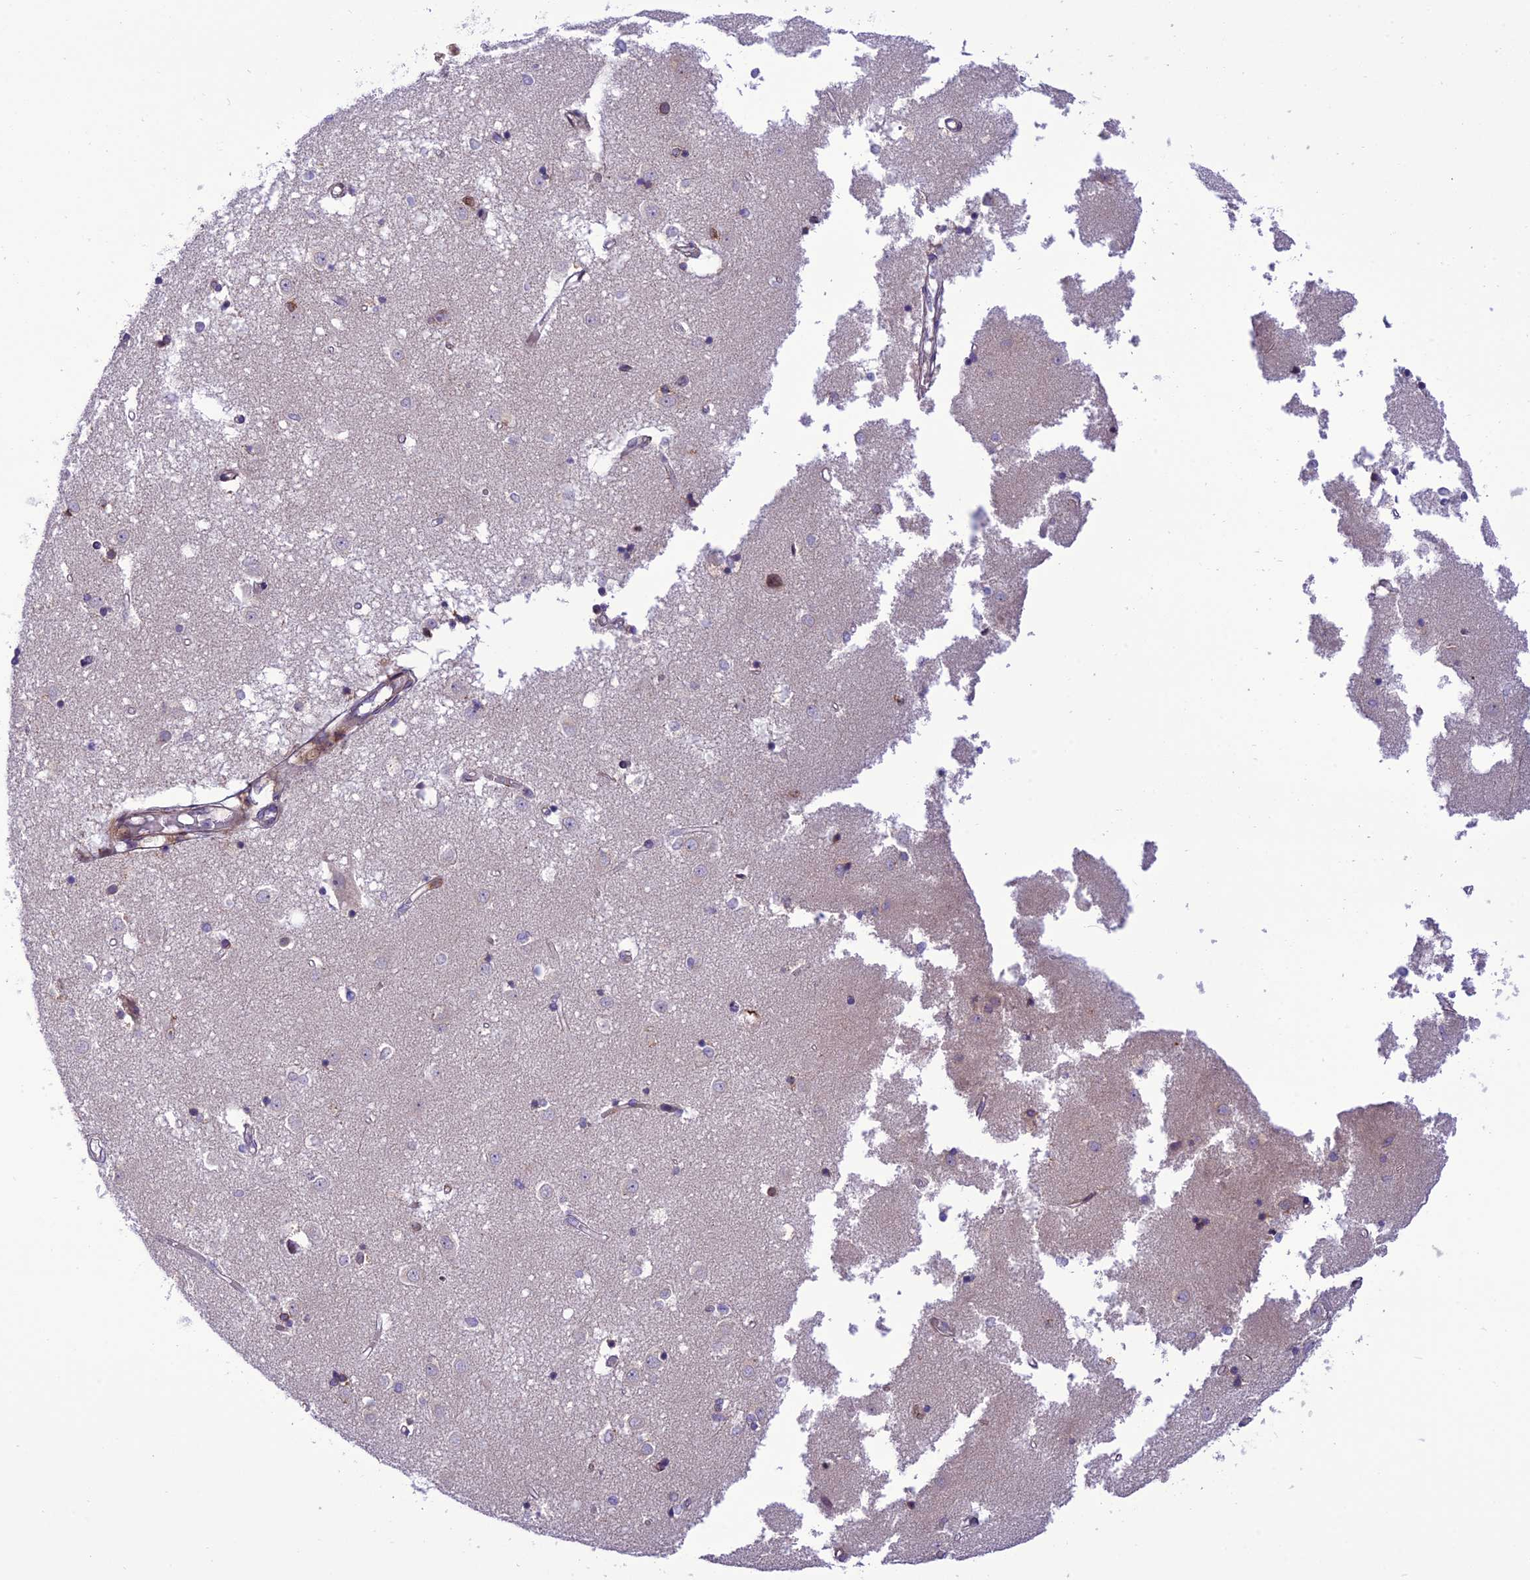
{"staining": {"intensity": "moderate", "quantity": "<25%", "location": "cytoplasmic/membranous"}, "tissue": "caudate", "cell_type": "Glial cells", "image_type": "normal", "snomed": [{"axis": "morphology", "description": "Normal tissue, NOS"}, {"axis": "topography", "description": "Lateral ventricle wall"}], "caption": "Moderate cytoplasmic/membranous staining for a protein is identified in approximately <25% of glial cells of unremarkable caudate using IHC.", "gene": "JMY", "patient": {"sex": "male", "age": 45}}